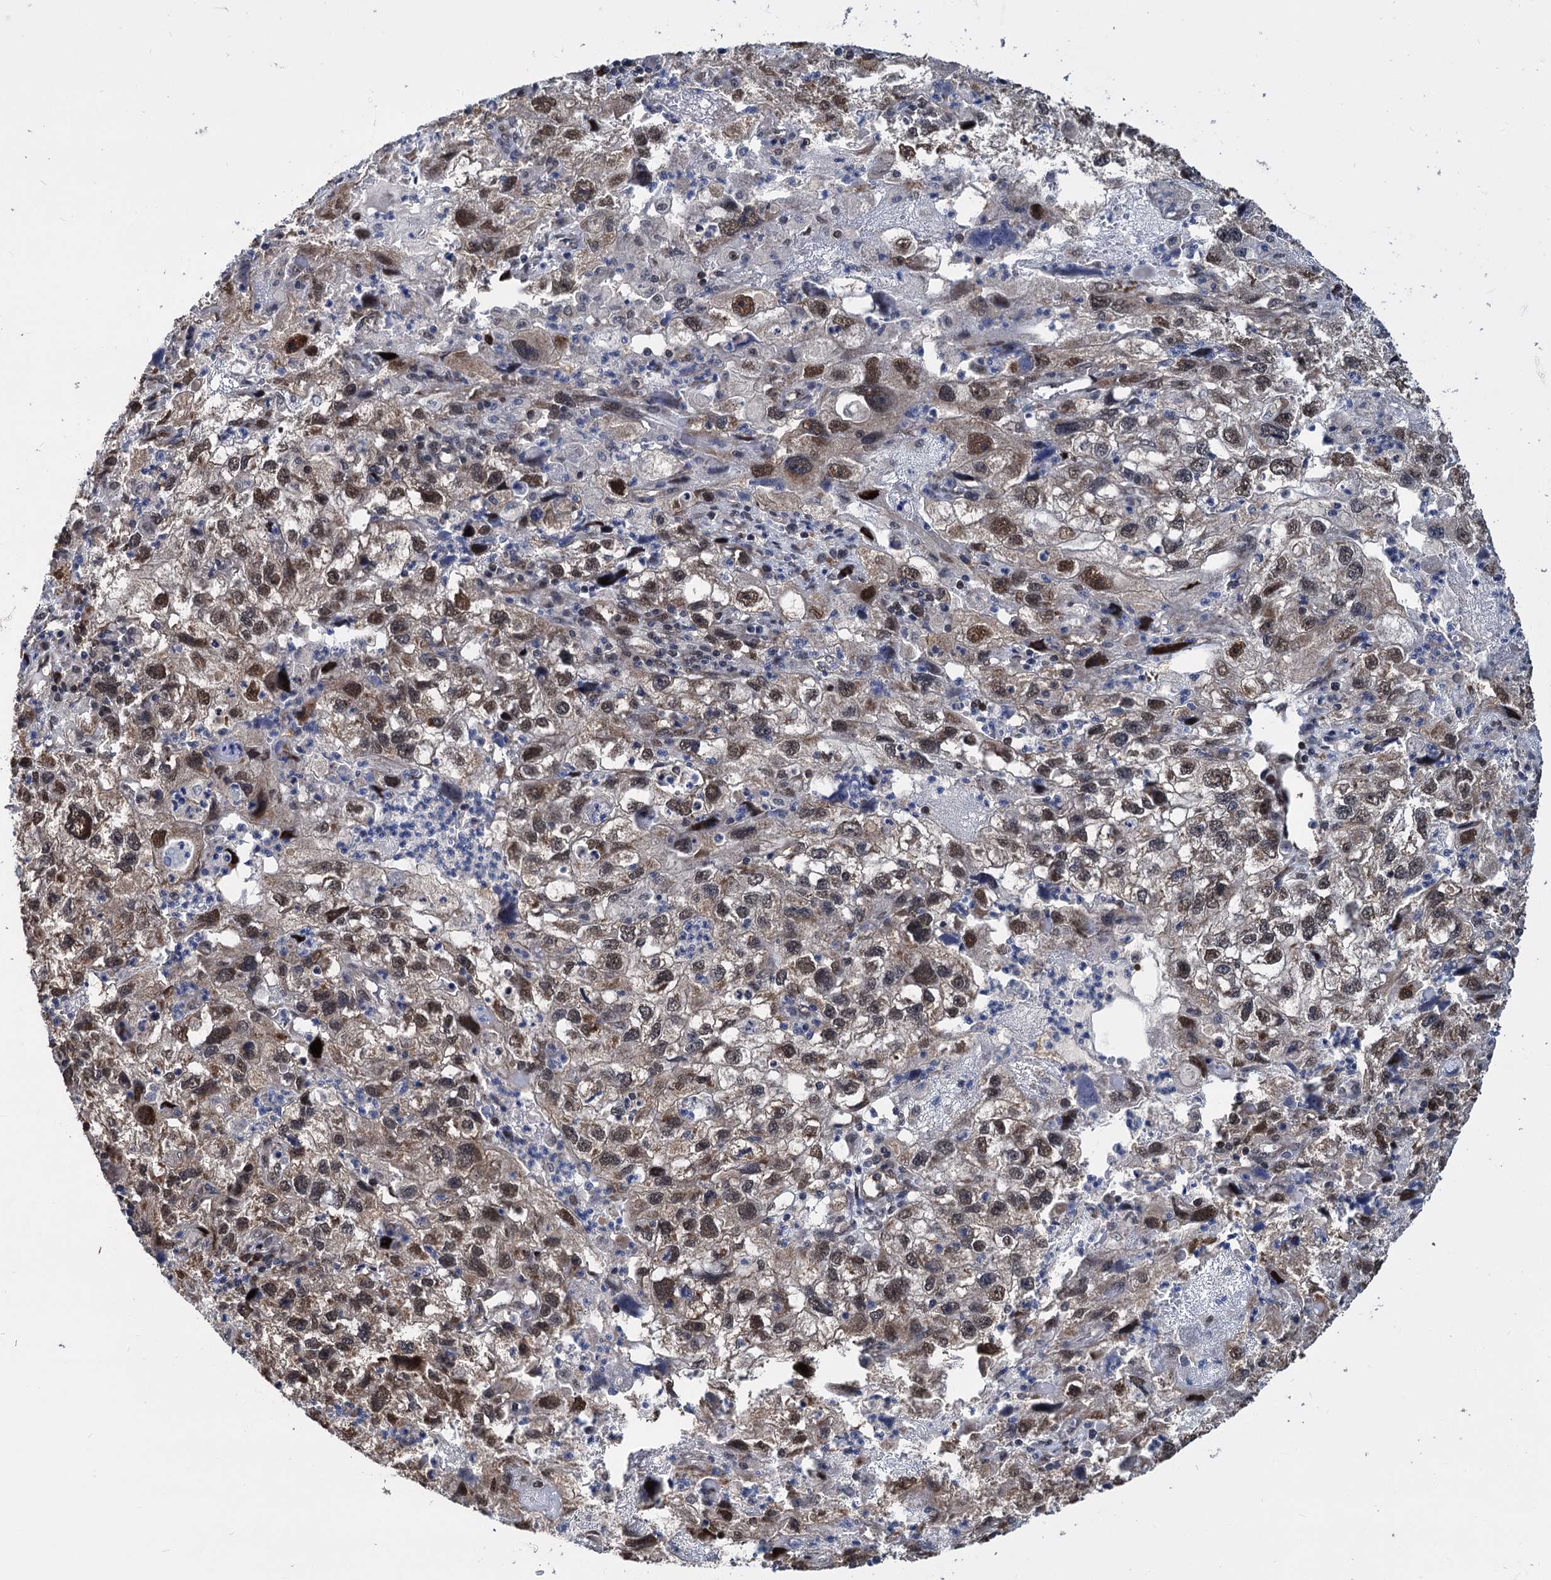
{"staining": {"intensity": "moderate", "quantity": ">75%", "location": "nuclear"}, "tissue": "endometrial cancer", "cell_type": "Tumor cells", "image_type": "cancer", "snomed": [{"axis": "morphology", "description": "Adenocarcinoma, NOS"}, {"axis": "topography", "description": "Endometrium"}], "caption": "Immunohistochemistry histopathology image of neoplastic tissue: human endometrial cancer stained using immunohistochemistry shows medium levels of moderate protein expression localized specifically in the nuclear of tumor cells, appearing as a nuclear brown color.", "gene": "PSMD4", "patient": {"sex": "female", "age": 49}}